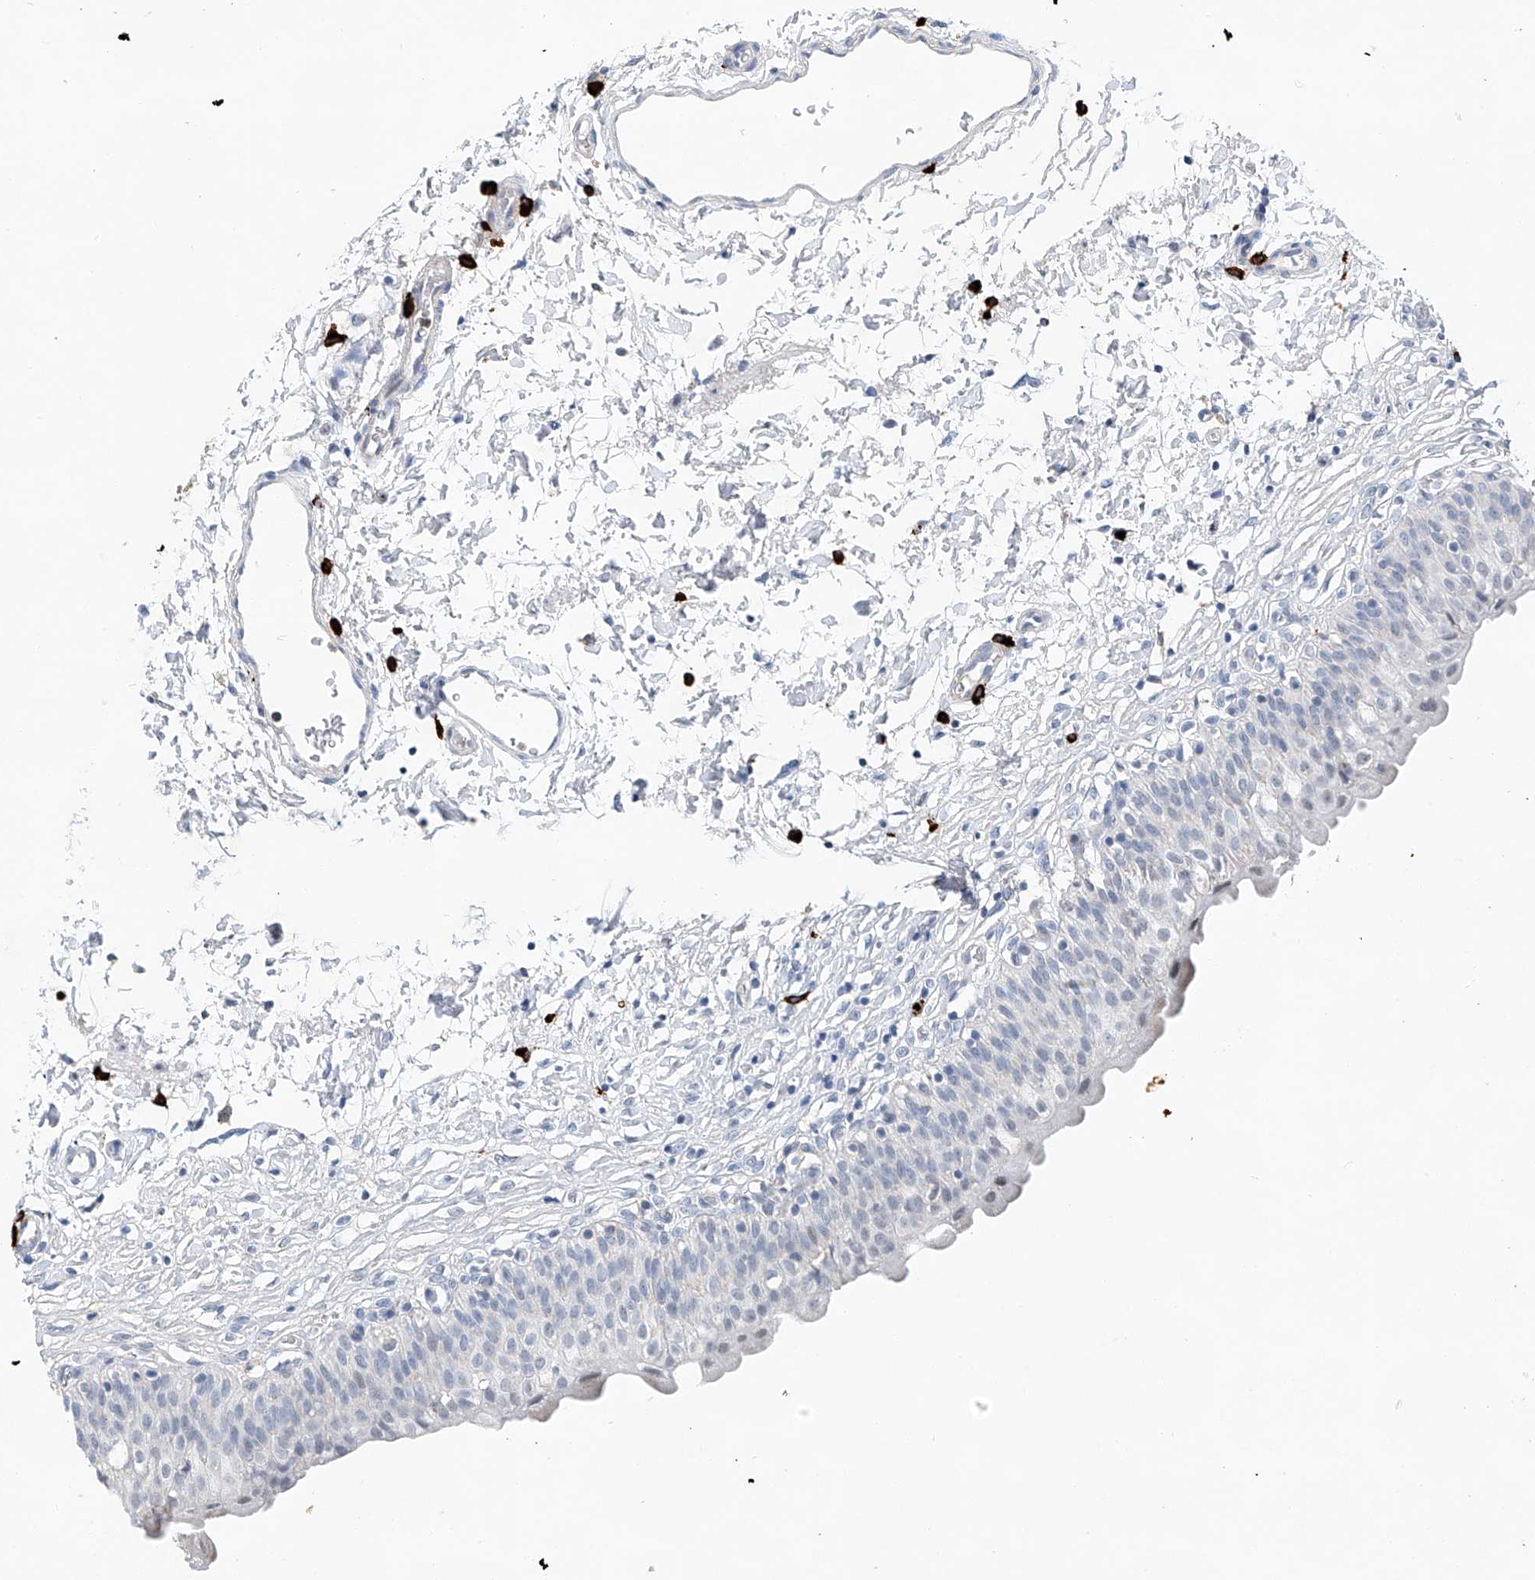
{"staining": {"intensity": "moderate", "quantity": "<25%", "location": "nuclear"}, "tissue": "urinary bladder", "cell_type": "Urothelial cells", "image_type": "normal", "snomed": [{"axis": "morphology", "description": "Normal tissue, NOS"}, {"axis": "topography", "description": "Urinary bladder"}], "caption": "DAB (3,3'-diaminobenzidine) immunohistochemical staining of unremarkable urinary bladder demonstrates moderate nuclear protein positivity in about <25% of urothelial cells.", "gene": "KLF15", "patient": {"sex": "male", "age": 55}}